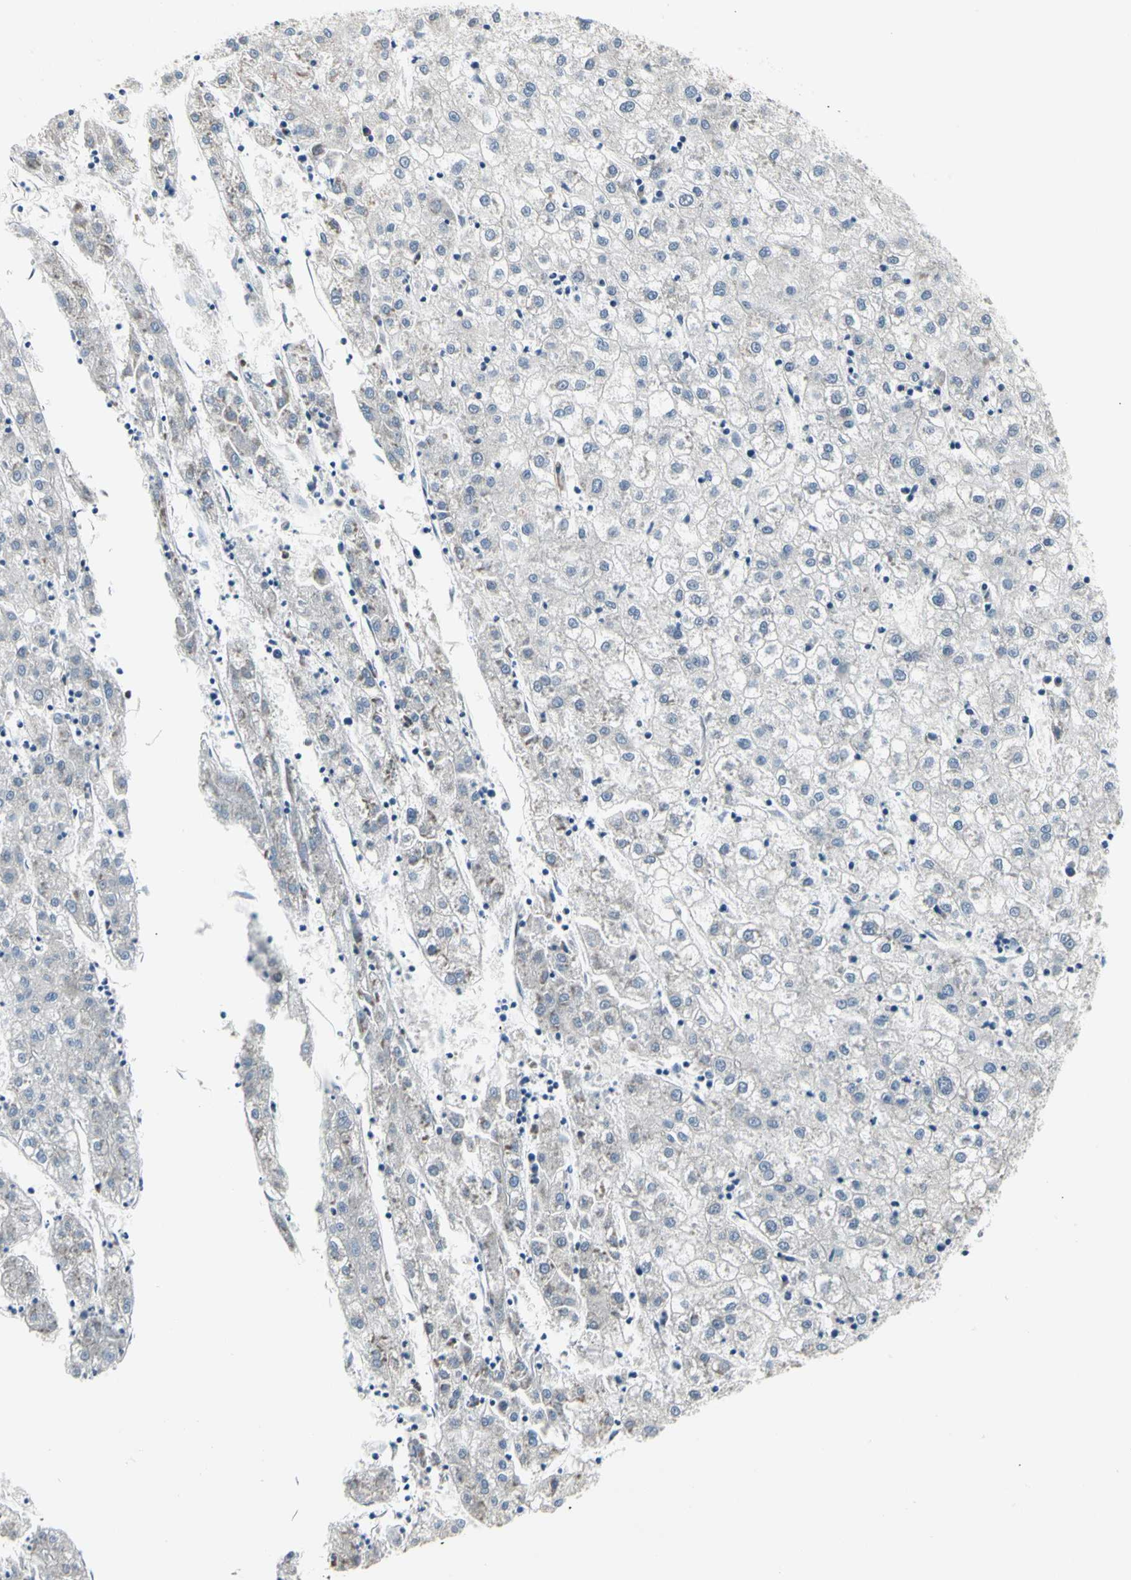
{"staining": {"intensity": "negative", "quantity": "none", "location": "none"}, "tissue": "liver cancer", "cell_type": "Tumor cells", "image_type": "cancer", "snomed": [{"axis": "morphology", "description": "Carcinoma, Hepatocellular, NOS"}, {"axis": "topography", "description": "Liver"}], "caption": "Image shows no significant protein staining in tumor cells of liver hepatocellular carcinoma.", "gene": "NFASC", "patient": {"sex": "male", "age": 72}}